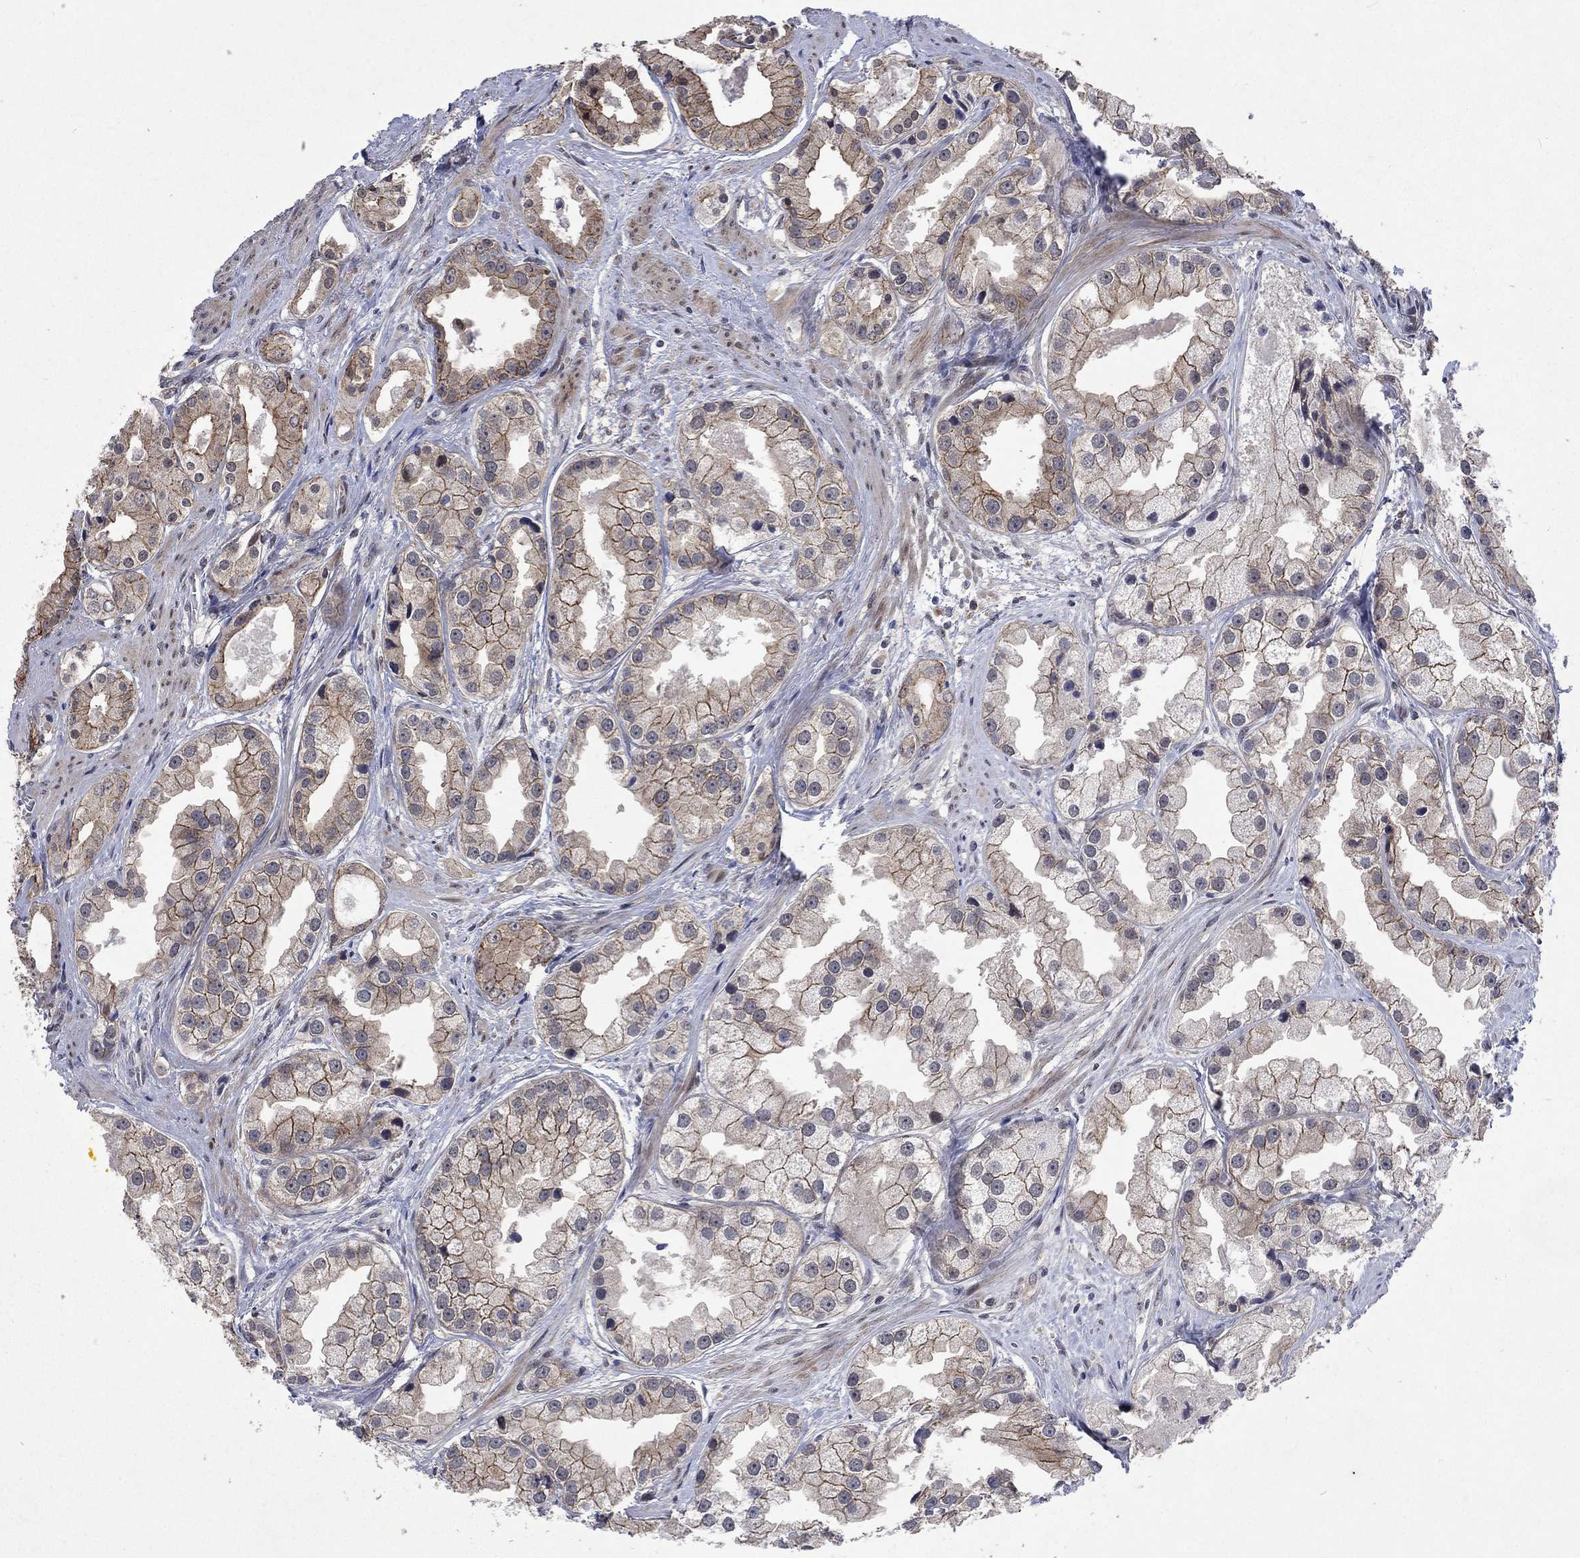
{"staining": {"intensity": "strong", "quantity": "25%-75%", "location": "cytoplasmic/membranous"}, "tissue": "prostate cancer", "cell_type": "Tumor cells", "image_type": "cancer", "snomed": [{"axis": "morphology", "description": "Adenocarcinoma, NOS"}, {"axis": "topography", "description": "Prostate"}], "caption": "Protein staining of prostate adenocarcinoma tissue displays strong cytoplasmic/membranous expression in about 25%-75% of tumor cells.", "gene": "PPP1R9A", "patient": {"sex": "male", "age": 61}}